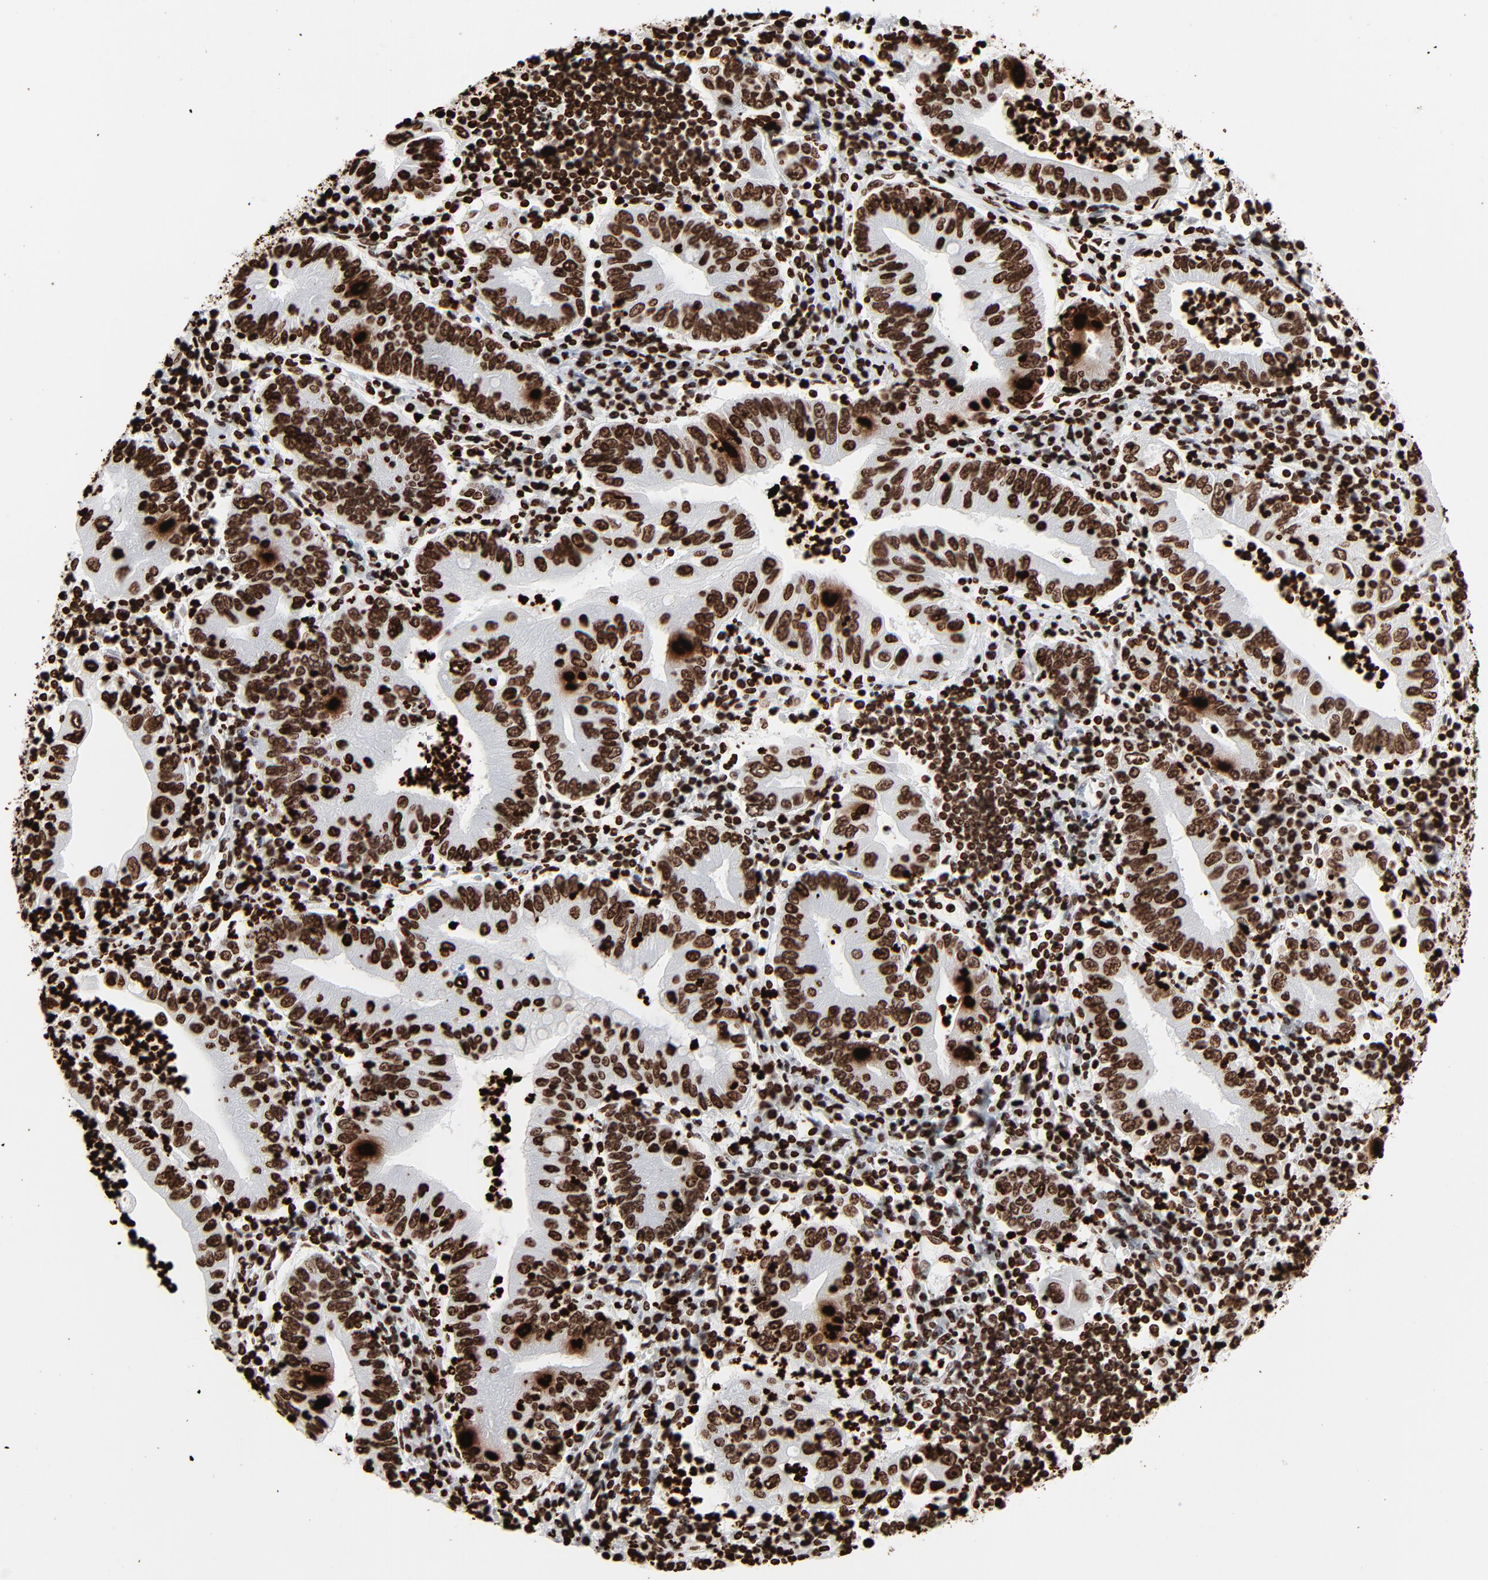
{"staining": {"intensity": "strong", "quantity": ">75%", "location": "nuclear"}, "tissue": "stomach cancer", "cell_type": "Tumor cells", "image_type": "cancer", "snomed": [{"axis": "morphology", "description": "Normal tissue, NOS"}, {"axis": "morphology", "description": "Adenocarcinoma, NOS"}, {"axis": "topography", "description": "Esophagus"}, {"axis": "topography", "description": "Stomach, upper"}, {"axis": "topography", "description": "Peripheral nerve tissue"}], "caption": "Protein analysis of stomach cancer (adenocarcinoma) tissue reveals strong nuclear expression in about >75% of tumor cells. Using DAB (3,3'-diaminobenzidine) (brown) and hematoxylin (blue) stains, captured at high magnification using brightfield microscopy.", "gene": "H3-4", "patient": {"sex": "male", "age": 62}}